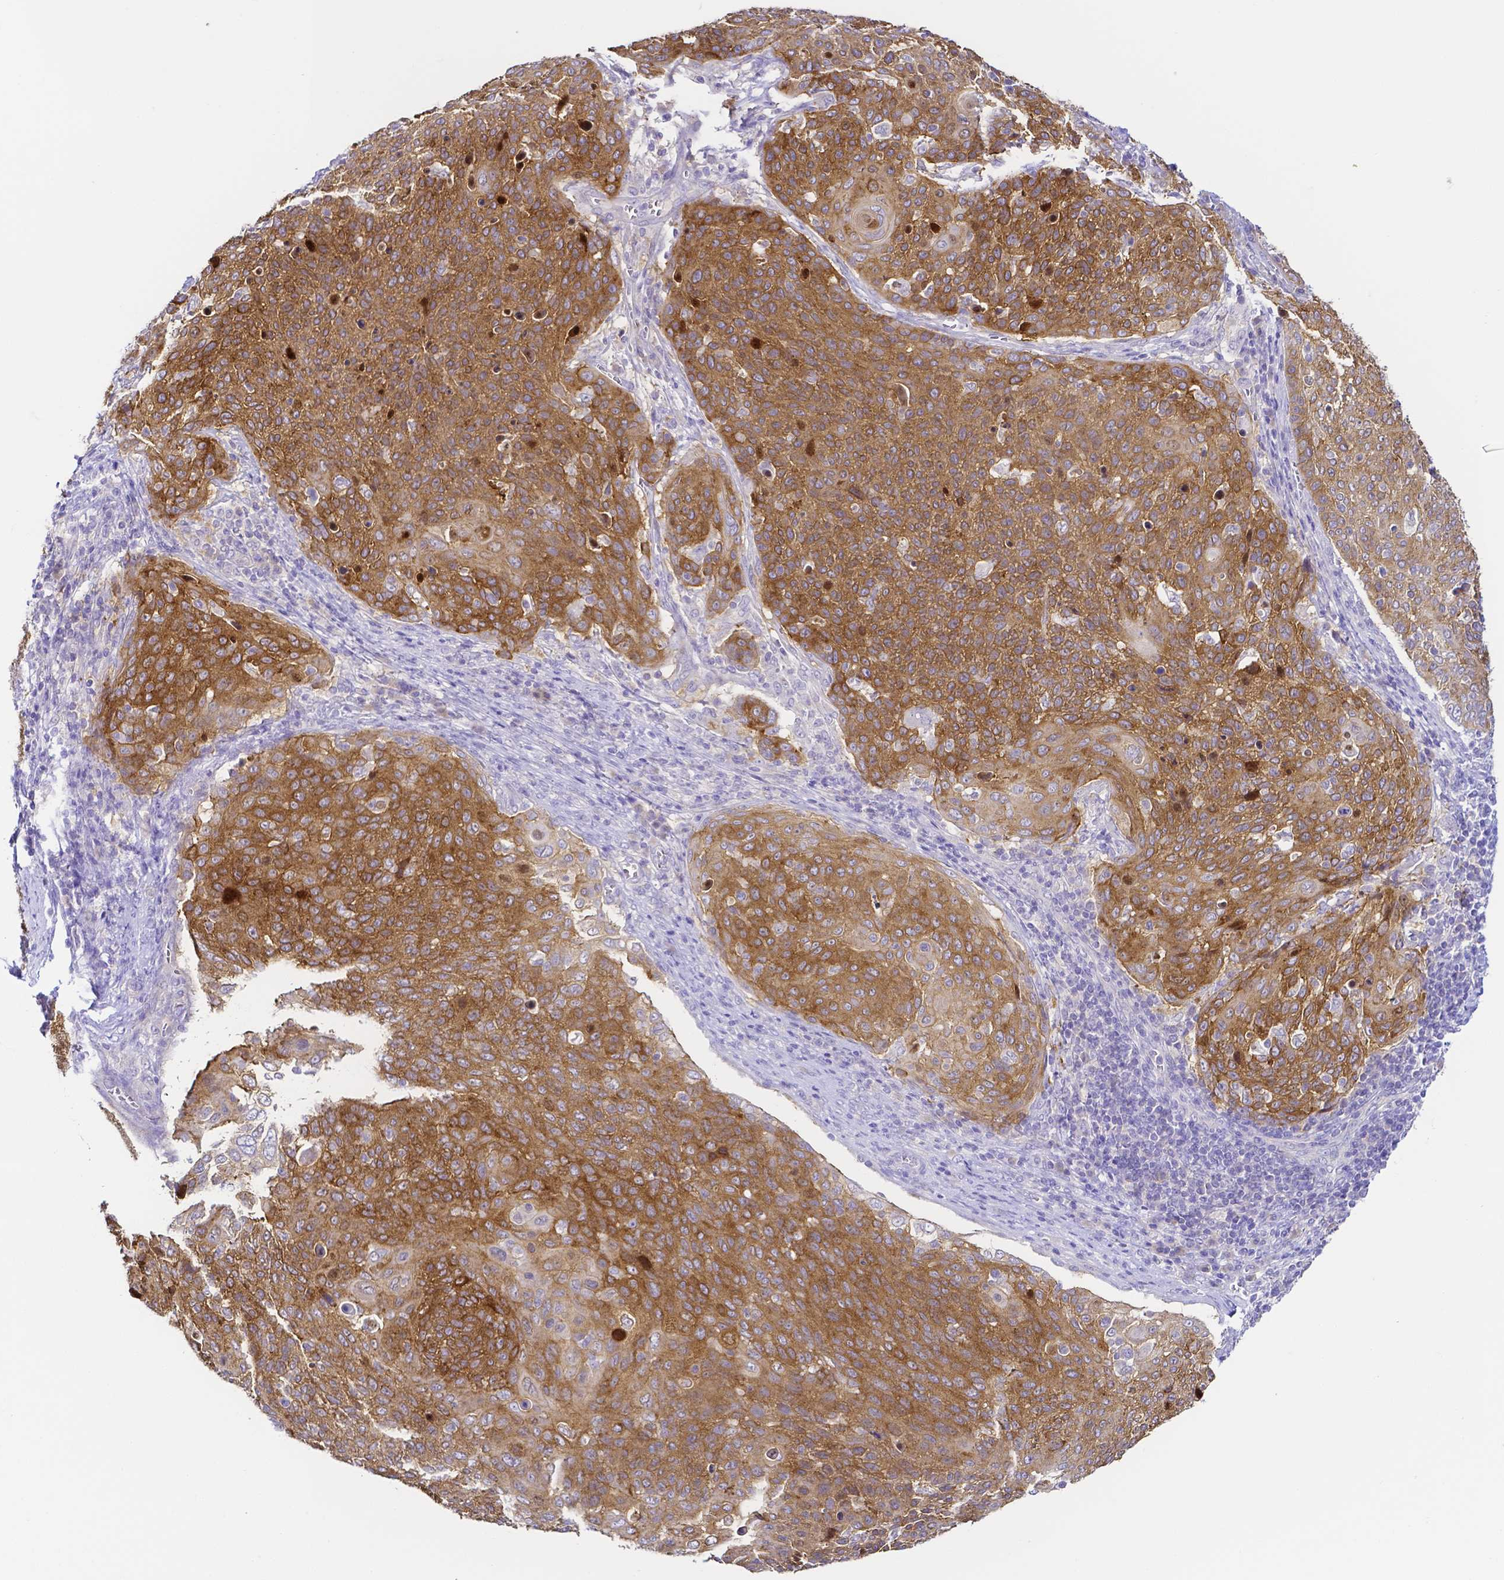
{"staining": {"intensity": "moderate", "quantity": ">75%", "location": "cytoplasmic/membranous"}, "tissue": "cervical cancer", "cell_type": "Tumor cells", "image_type": "cancer", "snomed": [{"axis": "morphology", "description": "Squamous cell carcinoma, NOS"}, {"axis": "topography", "description": "Cervix"}], "caption": "Immunohistochemistry (IHC) of human cervical cancer (squamous cell carcinoma) shows medium levels of moderate cytoplasmic/membranous positivity in approximately >75% of tumor cells. (Stains: DAB (3,3'-diaminobenzidine) in brown, nuclei in blue, Microscopy: brightfield microscopy at high magnification).", "gene": "PKP3", "patient": {"sex": "female", "age": 31}}